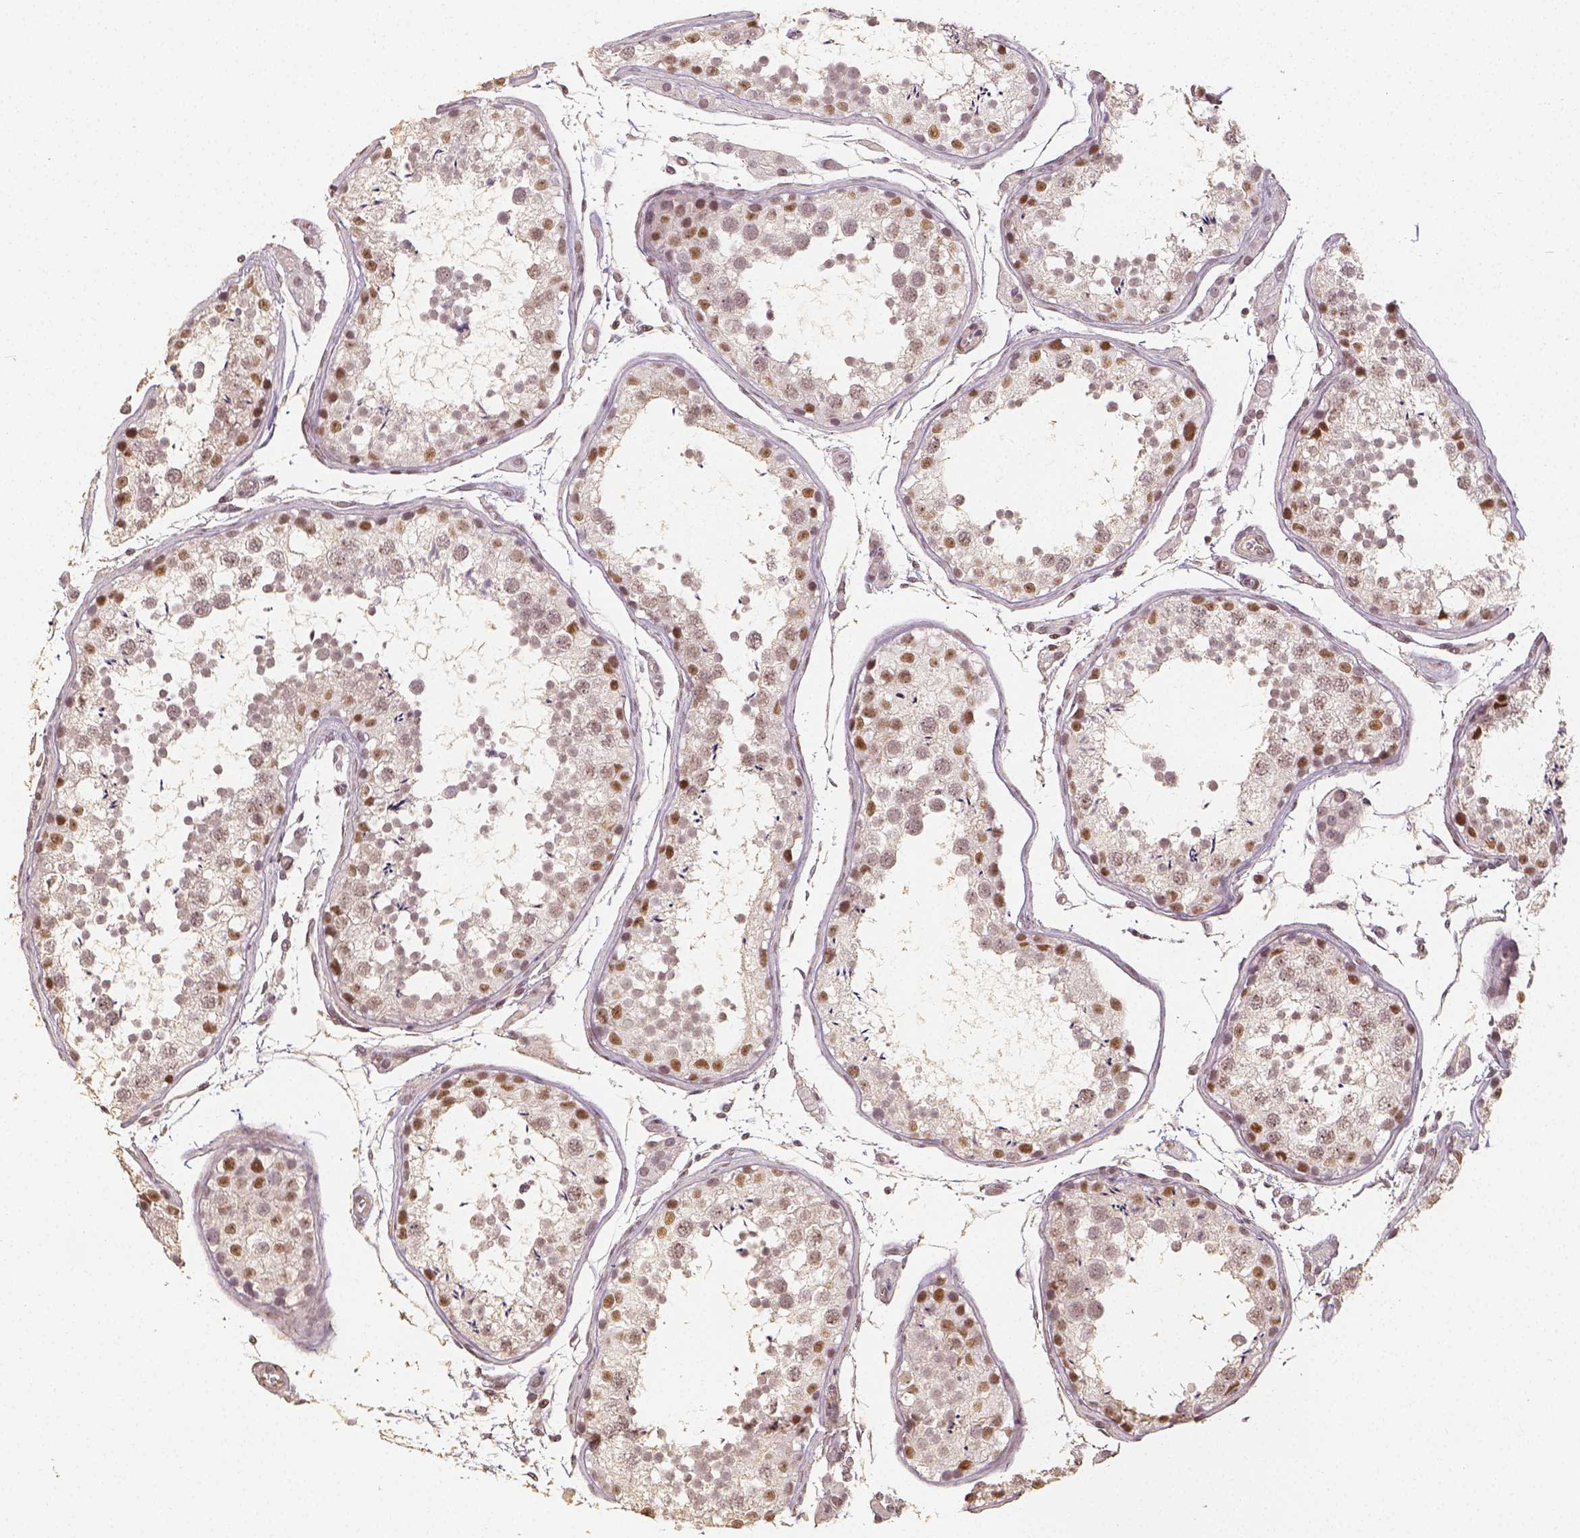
{"staining": {"intensity": "moderate", "quantity": "25%-75%", "location": "nuclear"}, "tissue": "testis", "cell_type": "Cells in seminiferous ducts", "image_type": "normal", "snomed": [{"axis": "morphology", "description": "Normal tissue, NOS"}, {"axis": "topography", "description": "Testis"}], "caption": "A medium amount of moderate nuclear expression is appreciated in about 25%-75% of cells in seminiferous ducts in normal testis.", "gene": "HDAC1", "patient": {"sex": "male", "age": 29}}